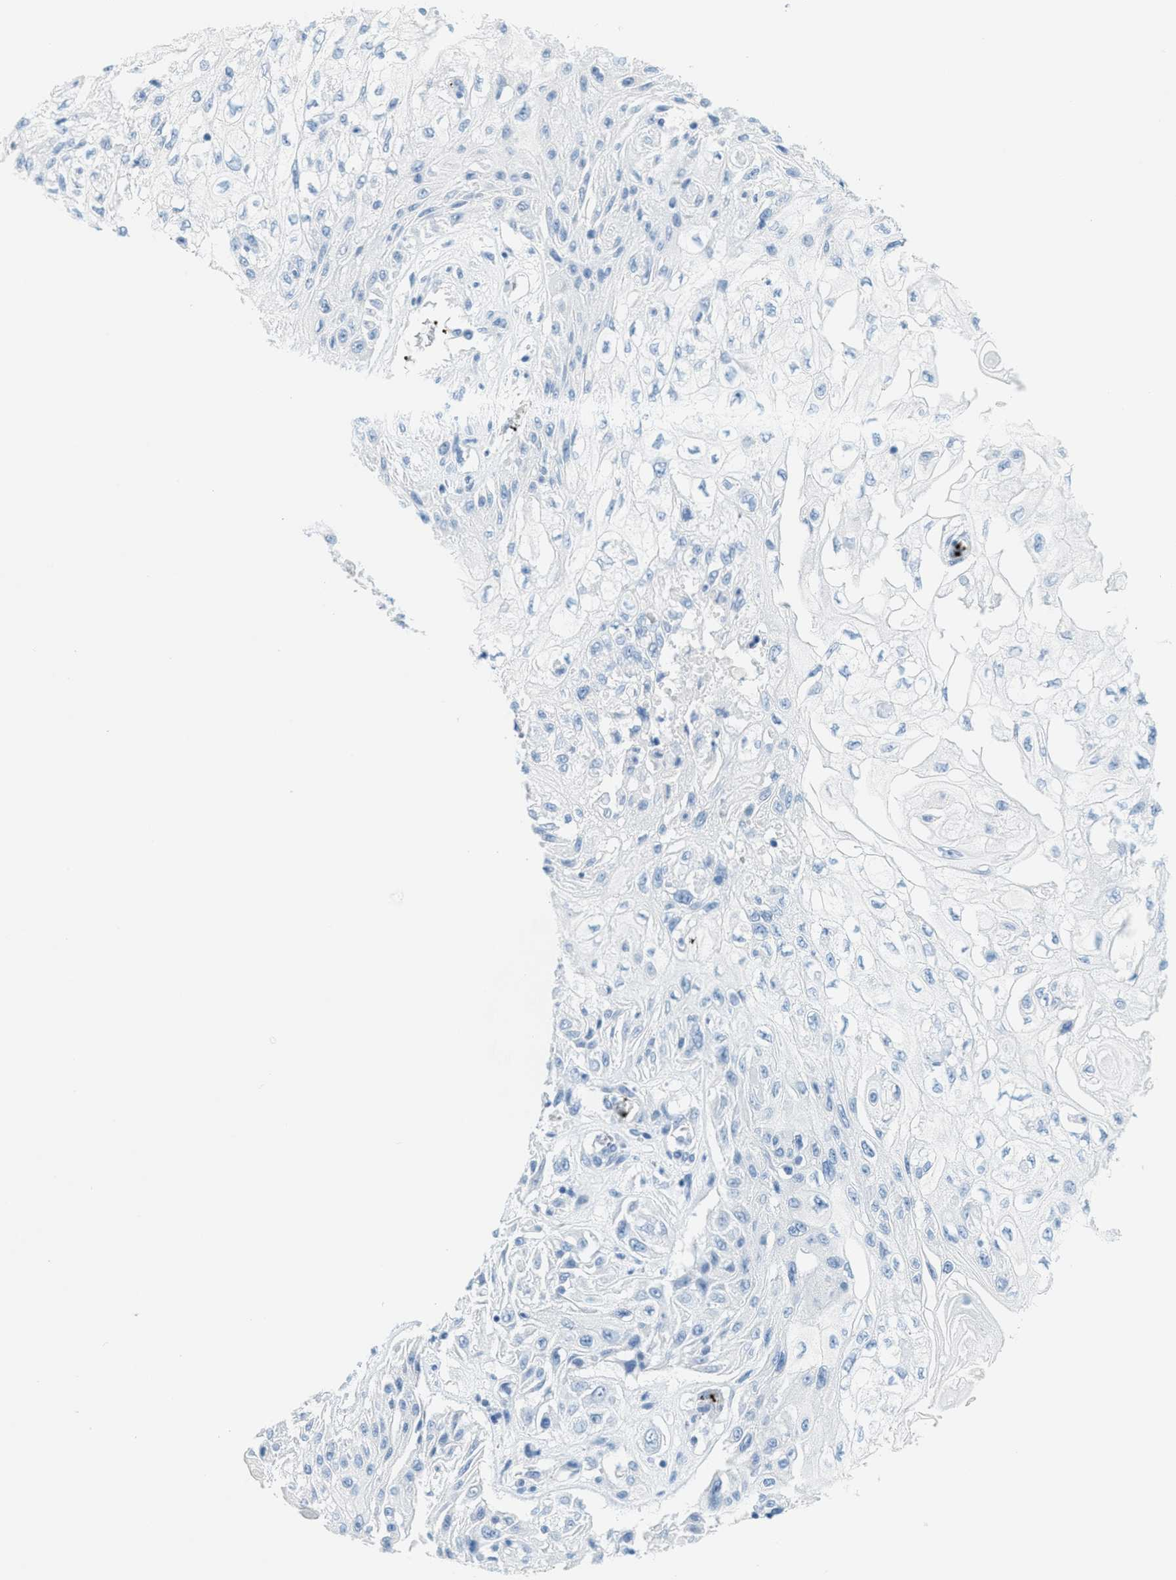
{"staining": {"intensity": "negative", "quantity": "none", "location": "none"}, "tissue": "skin cancer", "cell_type": "Tumor cells", "image_type": "cancer", "snomed": [{"axis": "morphology", "description": "Squamous cell carcinoma, NOS"}, {"axis": "topography", "description": "Skin"}], "caption": "Tumor cells show no significant staining in skin cancer. (Stains: DAB (3,3'-diaminobenzidine) immunohistochemistry with hematoxylin counter stain, Microscopy: brightfield microscopy at high magnification).", "gene": "PPBP", "patient": {"sex": "male", "age": 75}}